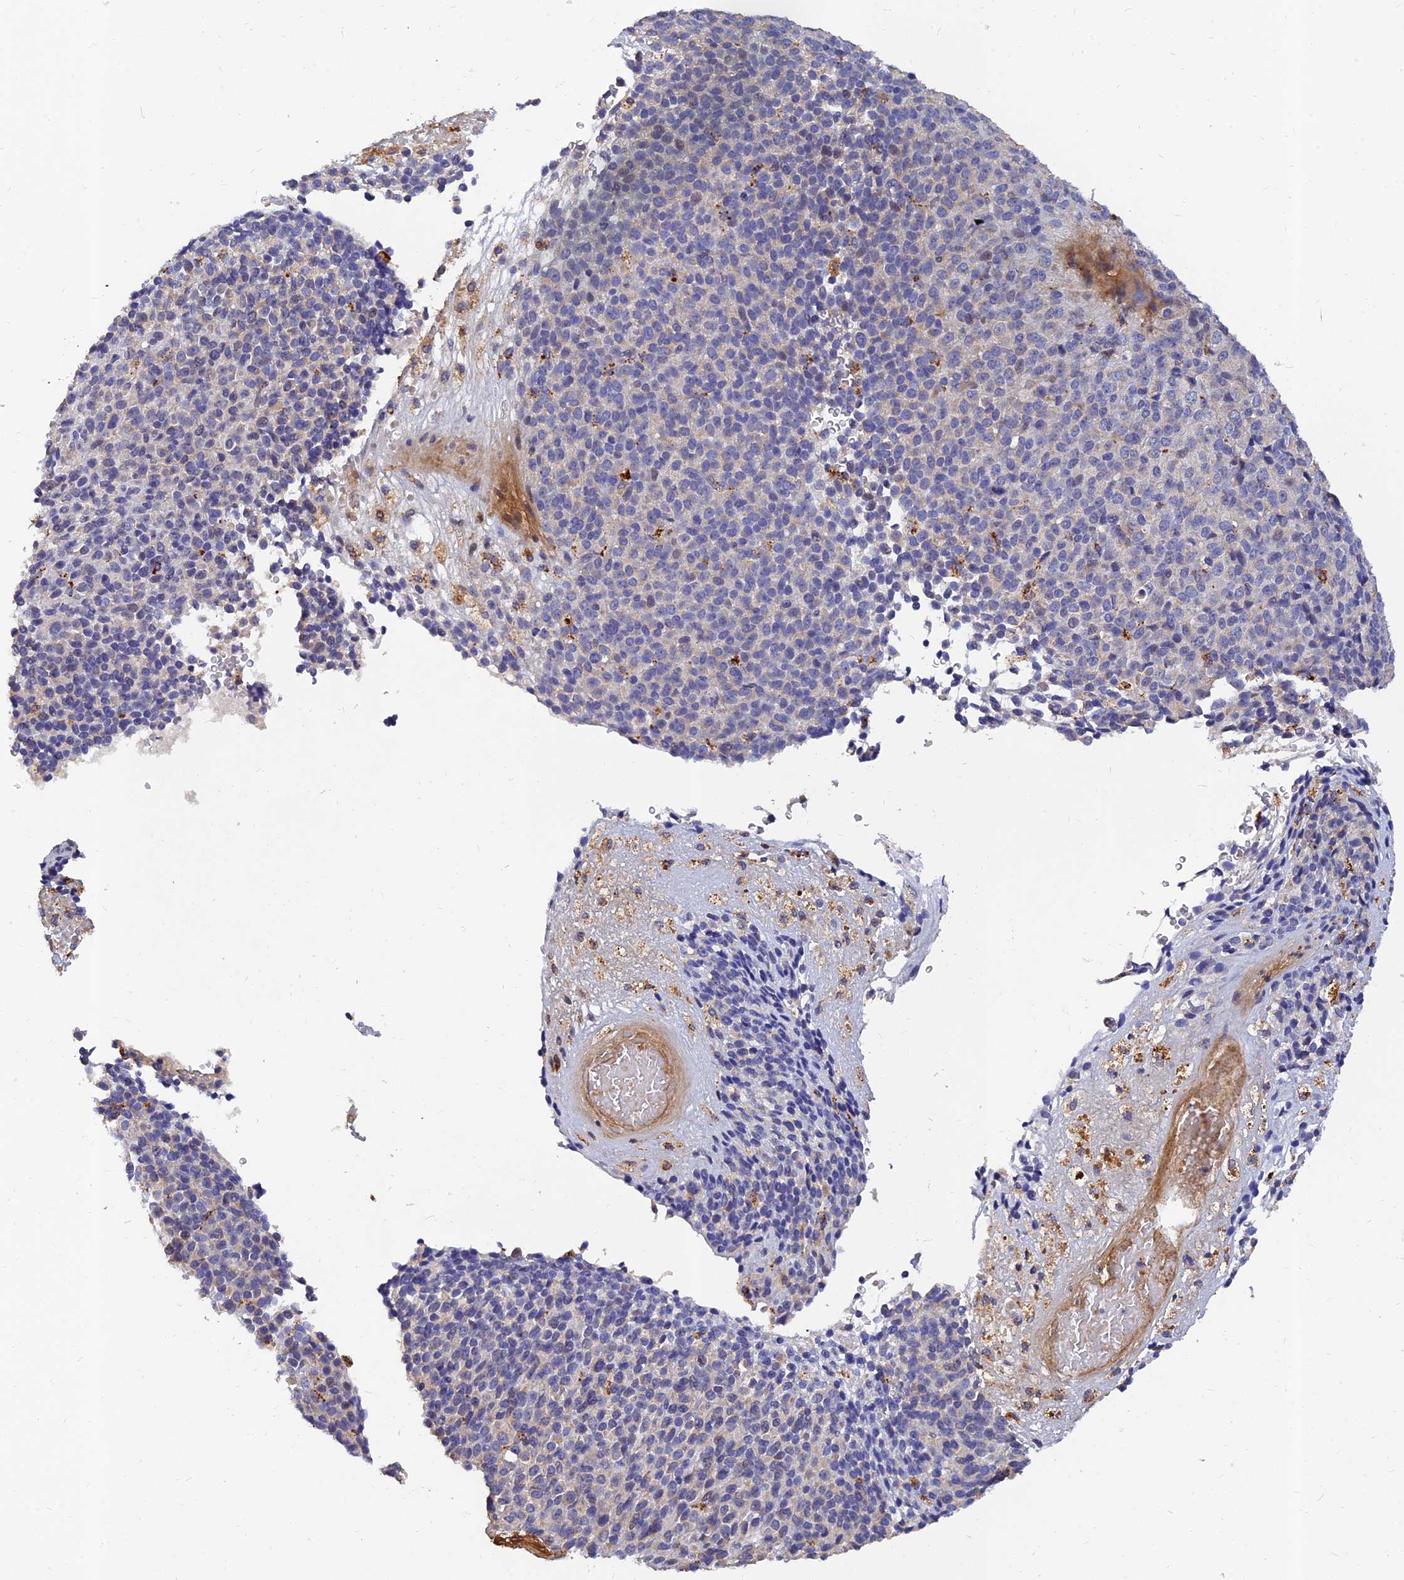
{"staining": {"intensity": "negative", "quantity": "none", "location": "none"}, "tissue": "melanoma", "cell_type": "Tumor cells", "image_type": "cancer", "snomed": [{"axis": "morphology", "description": "Malignant melanoma, Metastatic site"}, {"axis": "topography", "description": "Brain"}], "caption": "Tumor cells show no significant protein expression in melanoma. The staining is performed using DAB brown chromogen with nuclei counter-stained in using hematoxylin.", "gene": "MRPL35", "patient": {"sex": "female", "age": 56}}